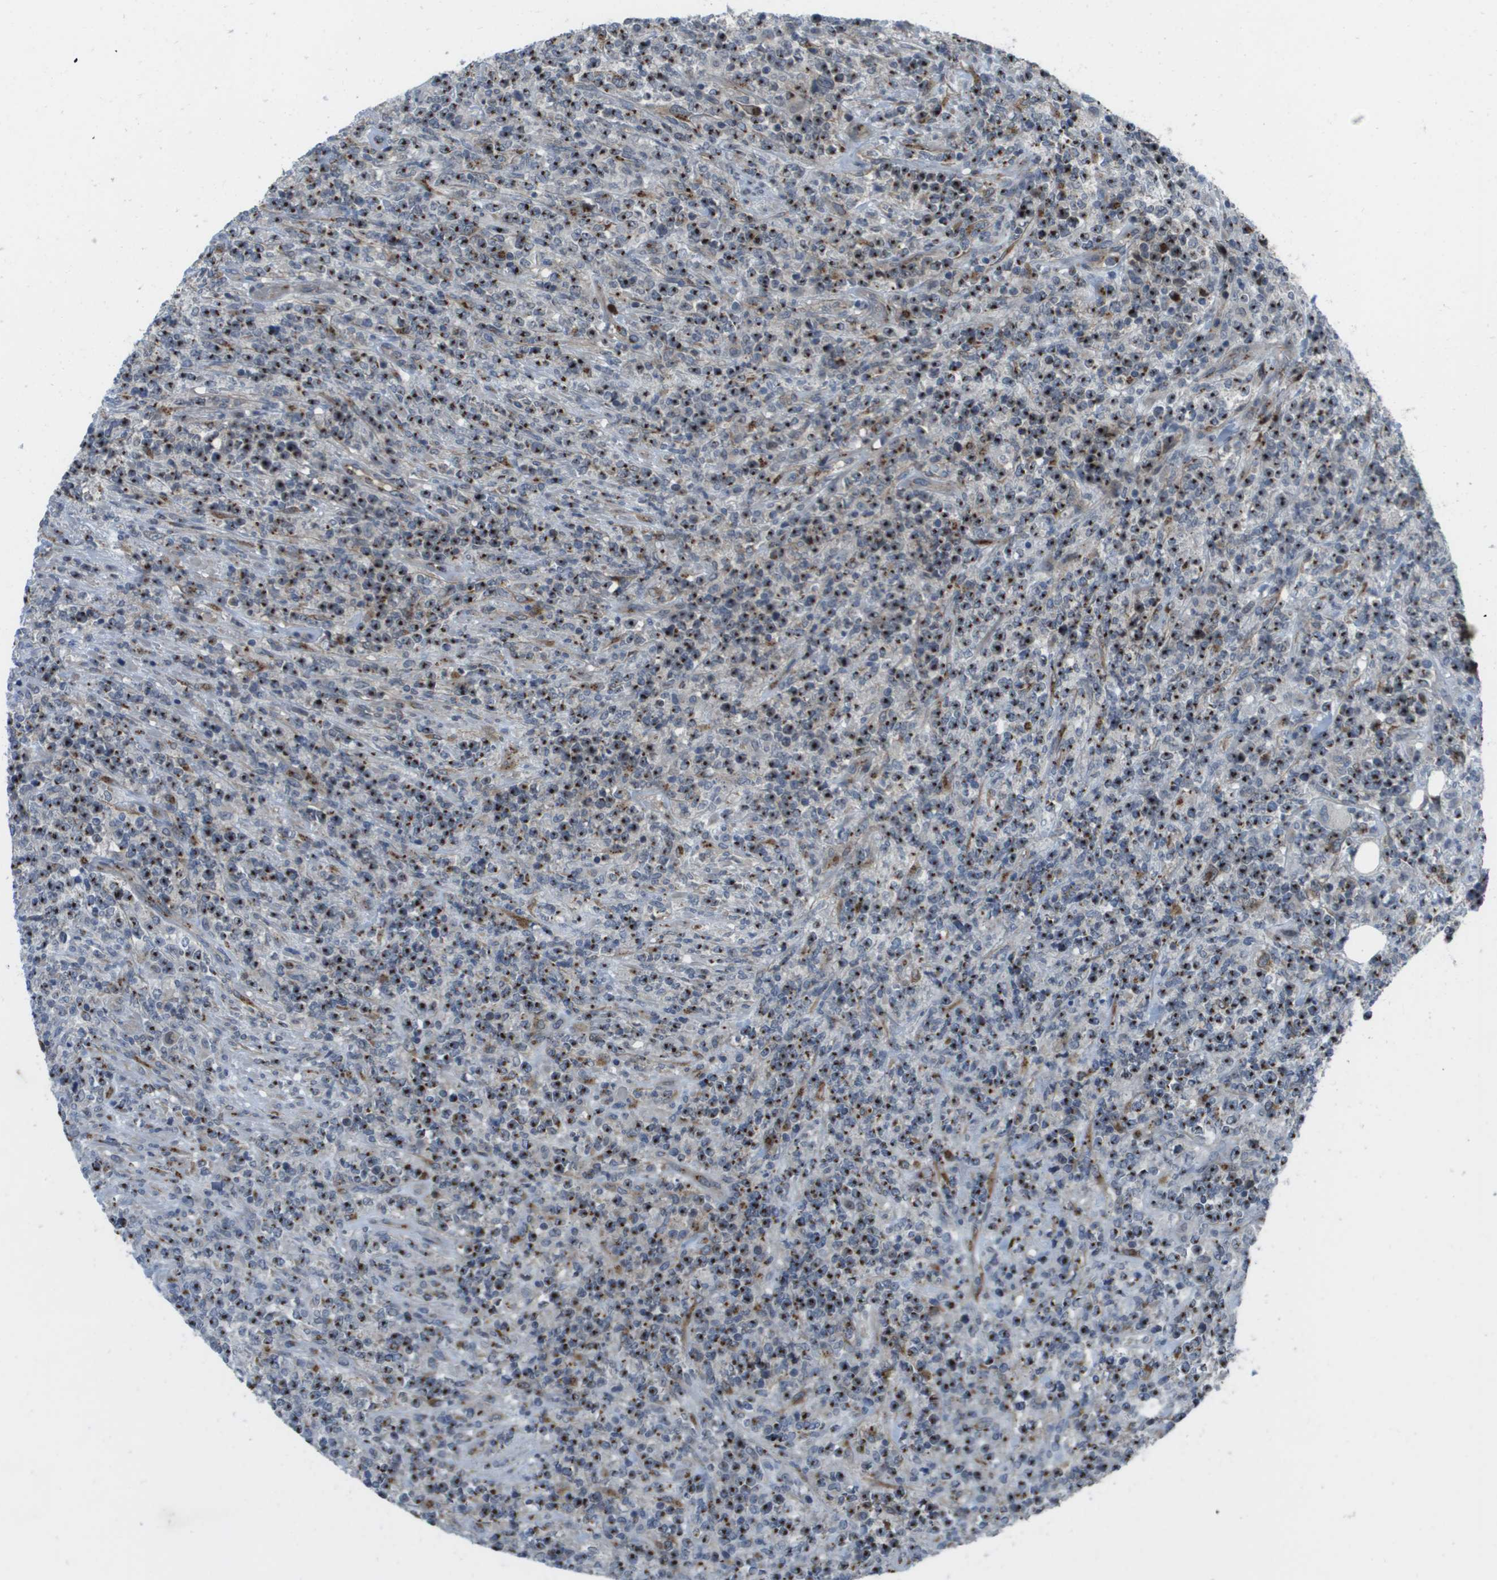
{"staining": {"intensity": "strong", "quantity": ">75%", "location": "cytoplasmic/membranous"}, "tissue": "lymphoma", "cell_type": "Tumor cells", "image_type": "cancer", "snomed": [{"axis": "morphology", "description": "Malignant lymphoma, non-Hodgkin's type, High grade"}, {"axis": "topography", "description": "Soft tissue"}], "caption": "The image shows staining of malignant lymphoma, non-Hodgkin's type (high-grade), revealing strong cytoplasmic/membranous protein expression (brown color) within tumor cells. Nuclei are stained in blue.", "gene": "QSOX2", "patient": {"sex": "male", "age": 18}}